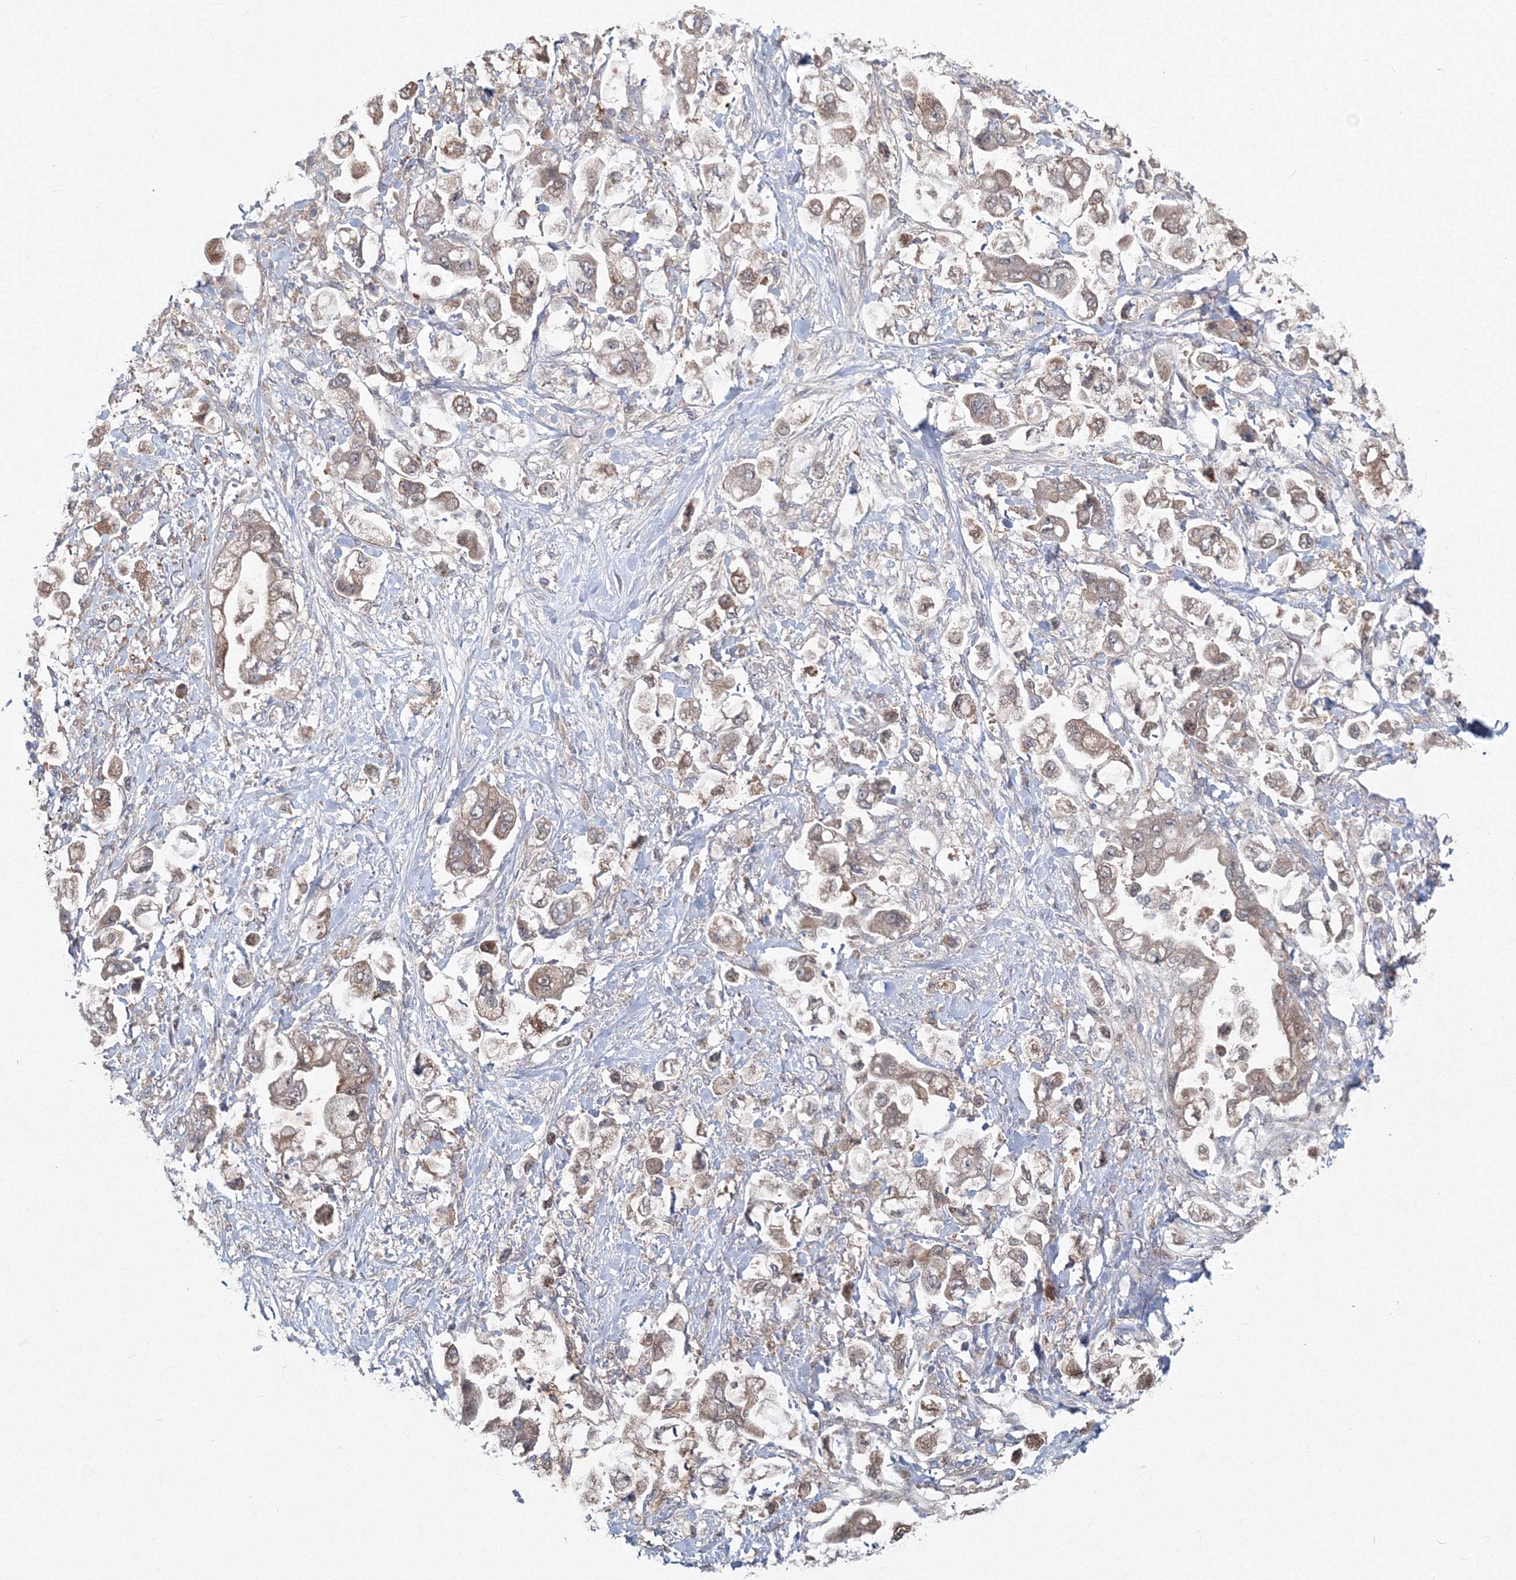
{"staining": {"intensity": "moderate", "quantity": ">75%", "location": "cytoplasmic/membranous"}, "tissue": "stomach cancer", "cell_type": "Tumor cells", "image_type": "cancer", "snomed": [{"axis": "morphology", "description": "Adenocarcinoma, NOS"}, {"axis": "topography", "description": "Stomach"}], "caption": "Tumor cells reveal medium levels of moderate cytoplasmic/membranous staining in approximately >75% of cells in stomach adenocarcinoma.", "gene": "MKRN2", "patient": {"sex": "male", "age": 62}}